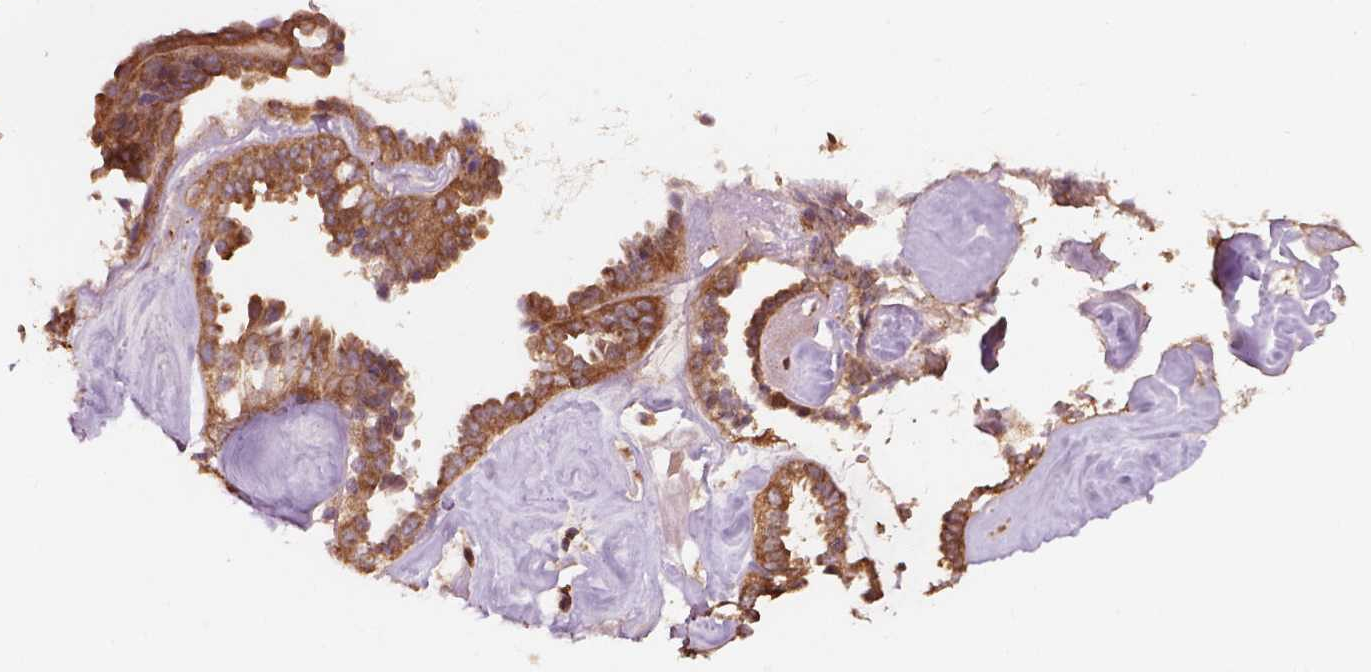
{"staining": {"intensity": "moderate", "quantity": ">75%", "location": "cytoplasmic/membranous"}, "tissue": "ovarian cancer", "cell_type": "Tumor cells", "image_type": "cancer", "snomed": [{"axis": "morphology", "description": "Cystadenocarcinoma, serous, NOS"}, {"axis": "topography", "description": "Ovary"}], "caption": "An image showing moderate cytoplasmic/membranous staining in about >75% of tumor cells in ovarian cancer, as visualized by brown immunohistochemical staining.", "gene": "CDC42BPA", "patient": {"sex": "female", "age": 71}}